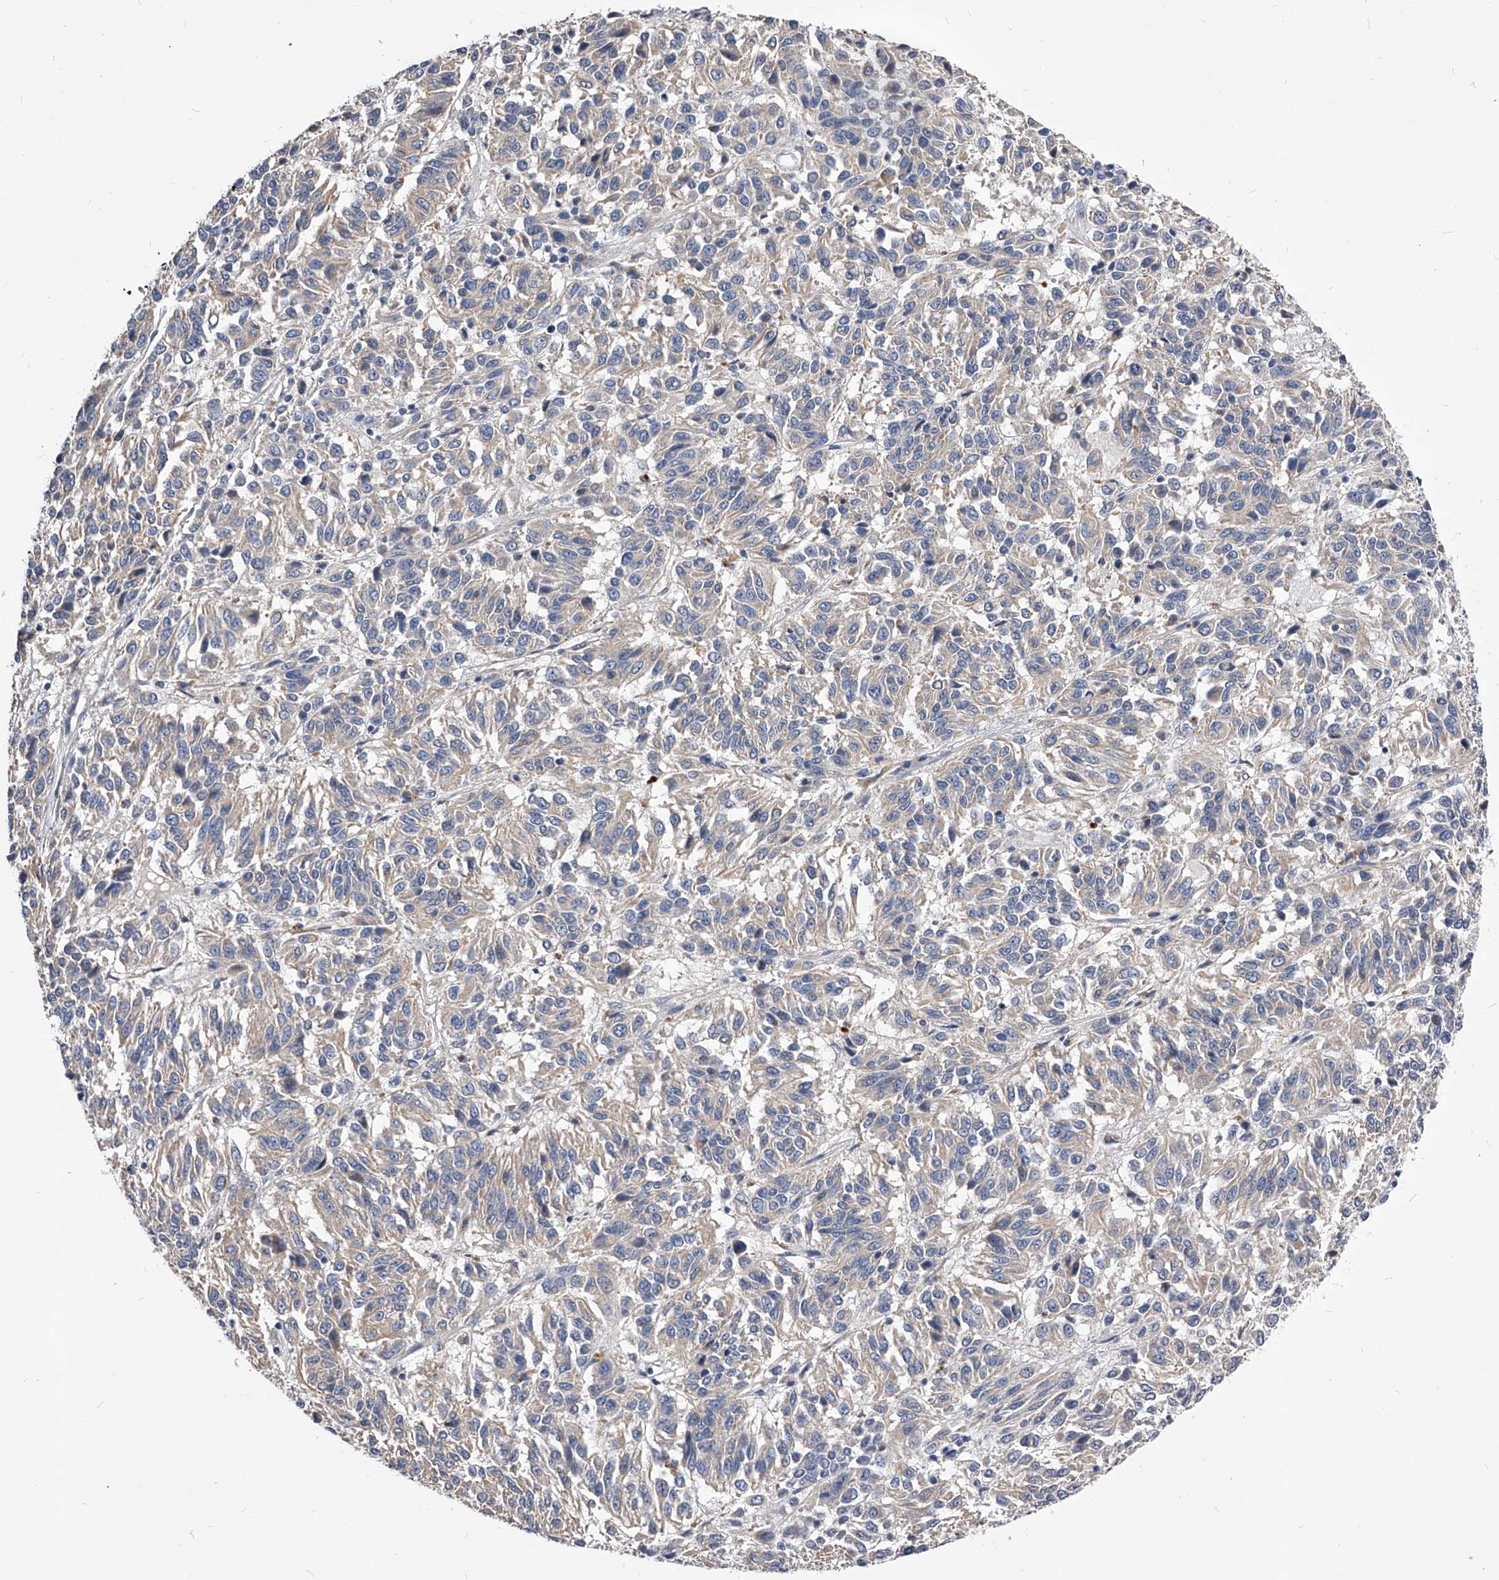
{"staining": {"intensity": "negative", "quantity": "none", "location": "none"}, "tissue": "melanoma", "cell_type": "Tumor cells", "image_type": "cancer", "snomed": [{"axis": "morphology", "description": "Malignant melanoma, Metastatic site"}, {"axis": "topography", "description": "Lung"}], "caption": "Tumor cells show no significant protein expression in melanoma.", "gene": "ARL4C", "patient": {"sex": "male", "age": 64}}